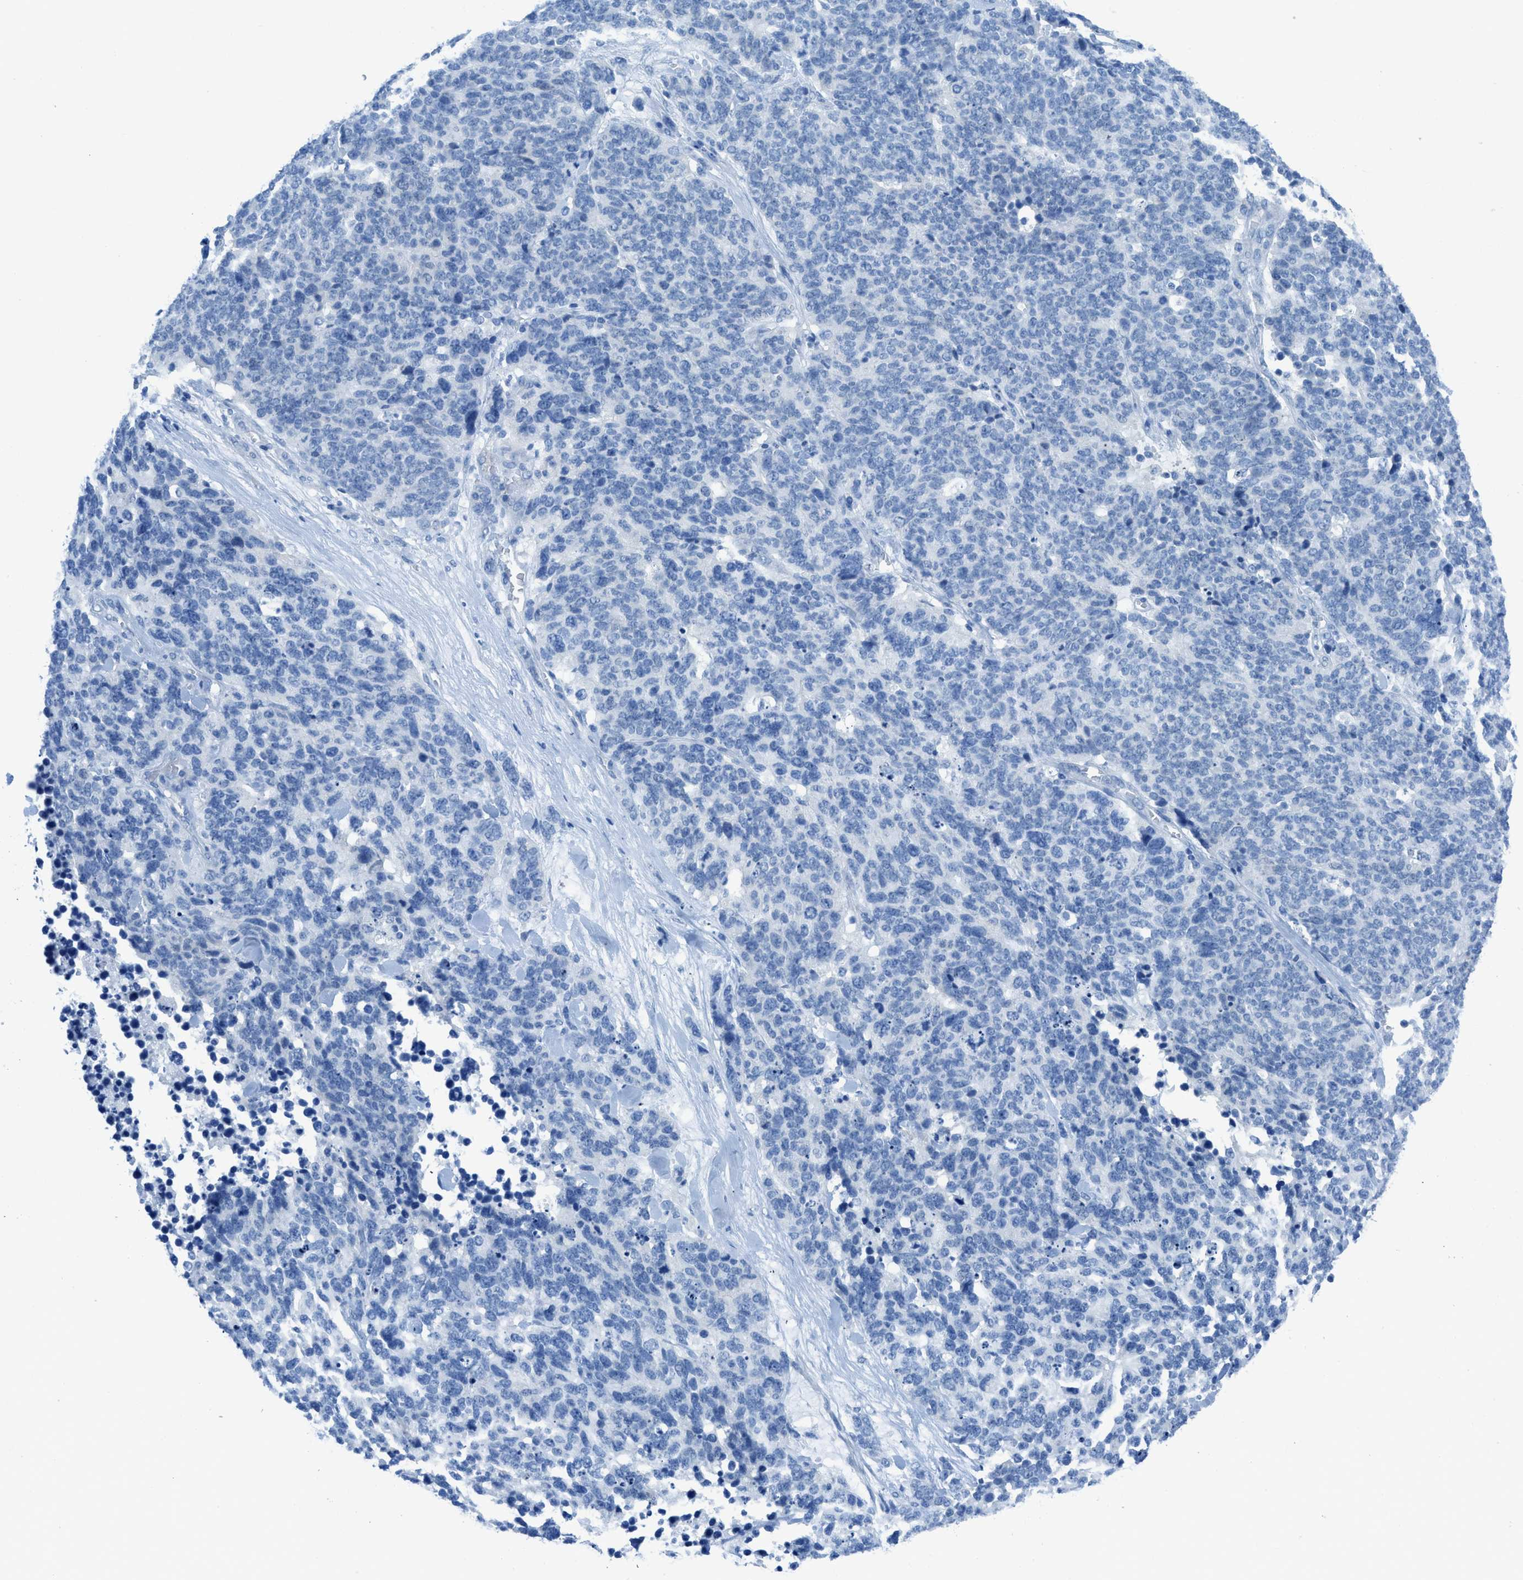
{"staining": {"intensity": "negative", "quantity": "none", "location": "none"}, "tissue": "lung cancer", "cell_type": "Tumor cells", "image_type": "cancer", "snomed": [{"axis": "morphology", "description": "Neoplasm, malignant, NOS"}, {"axis": "topography", "description": "Lung"}], "caption": "Immunohistochemistry (IHC) photomicrograph of neoplastic tissue: neoplasm (malignant) (lung) stained with DAB (3,3'-diaminobenzidine) reveals no significant protein expression in tumor cells.", "gene": "ACAN", "patient": {"sex": "female", "age": 58}}